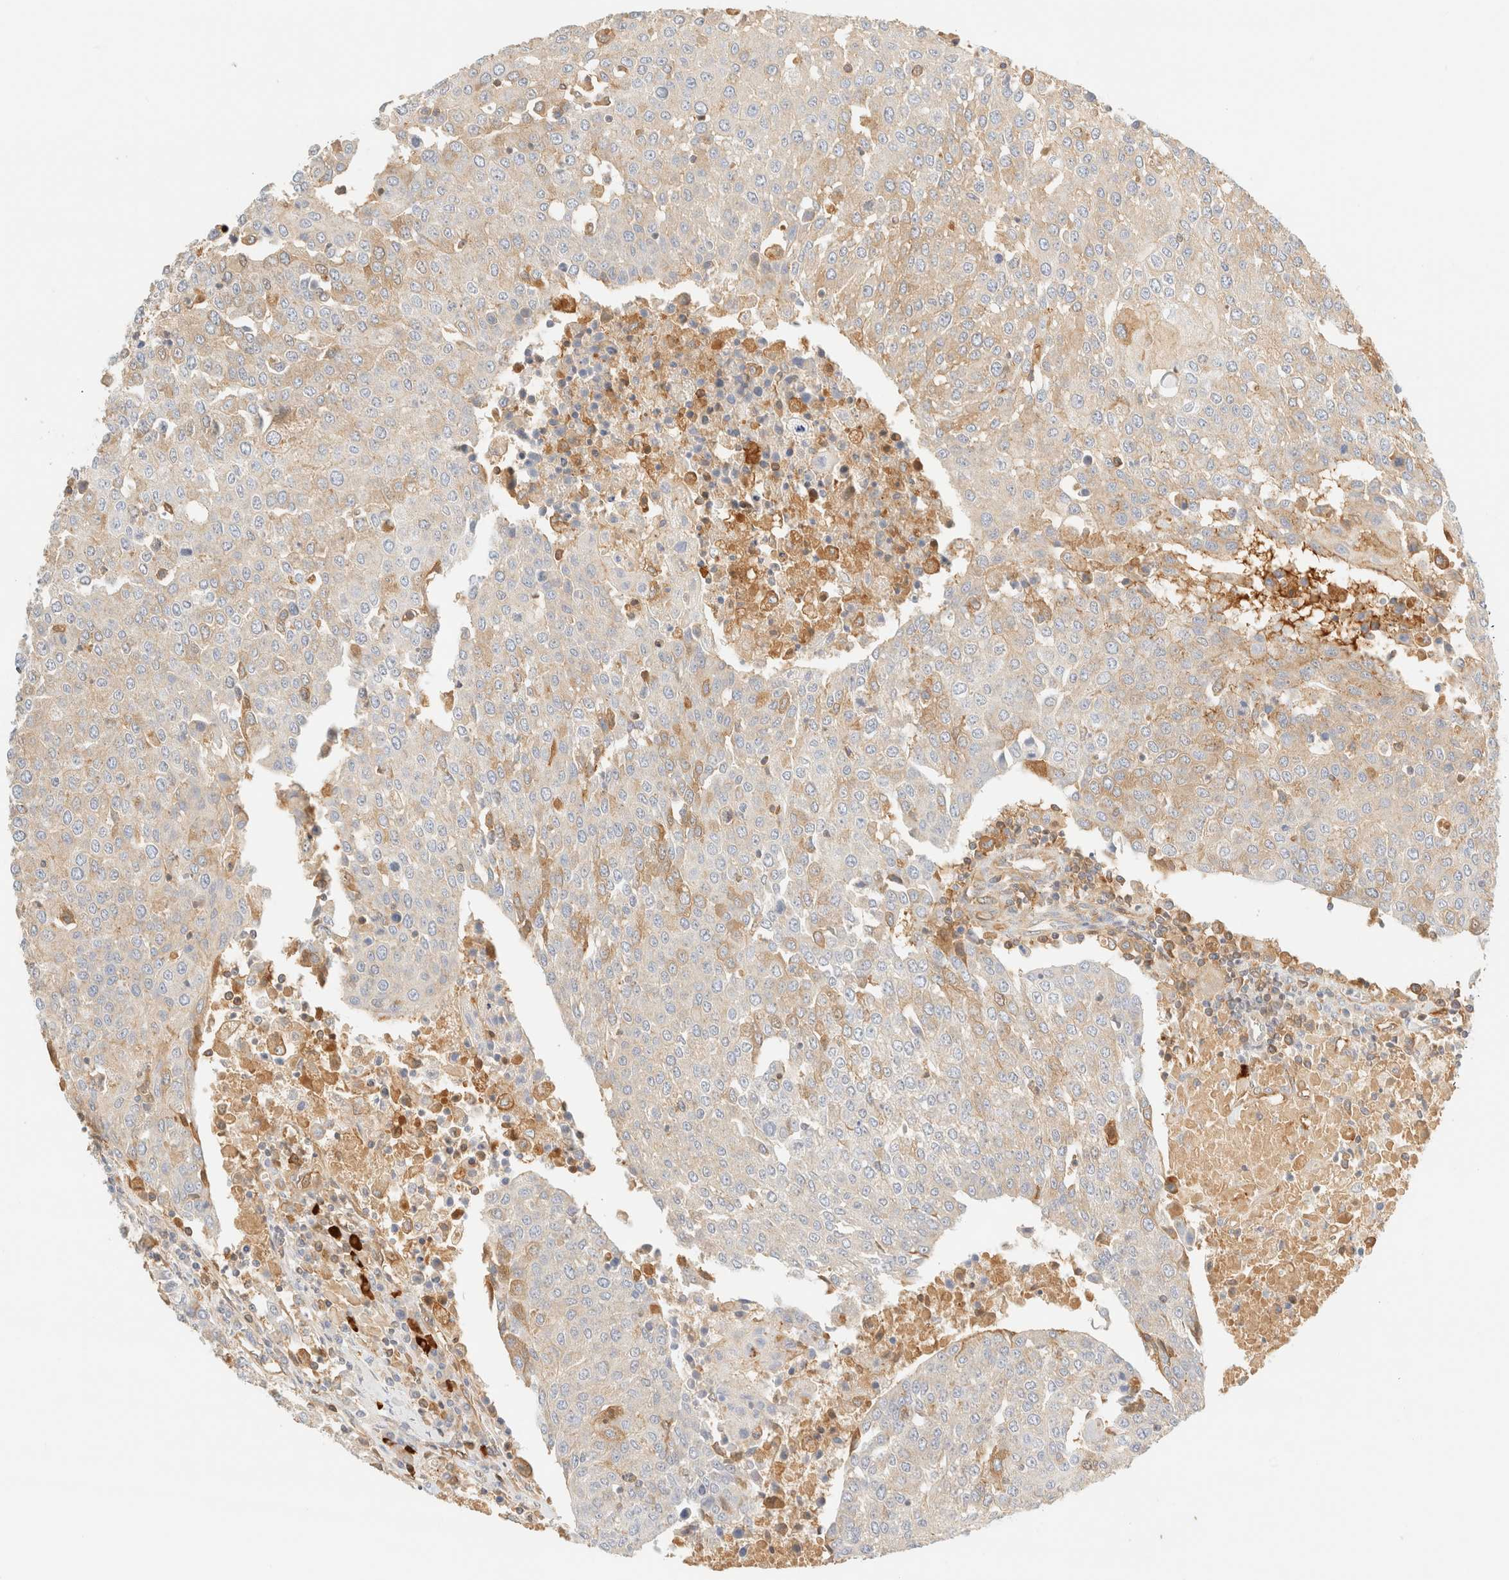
{"staining": {"intensity": "weak", "quantity": ">75%", "location": "cytoplasmic/membranous"}, "tissue": "urothelial cancer", "cell_type": "Tumor cells", "image_type": "cancer", "snomed": [{"axis": "morphology", "description": "Urothelial carcinoma, High grade"}, {"axis": "topography", "description": "Urinary bladder"}], "caption": "IHC of urothelial cancer shows low levels of weak cytoplasmic/membranous positivity in about >75% of tumor cells.", "gene": "FHOD1", "patient": {"sex": "female", "age": 85}}